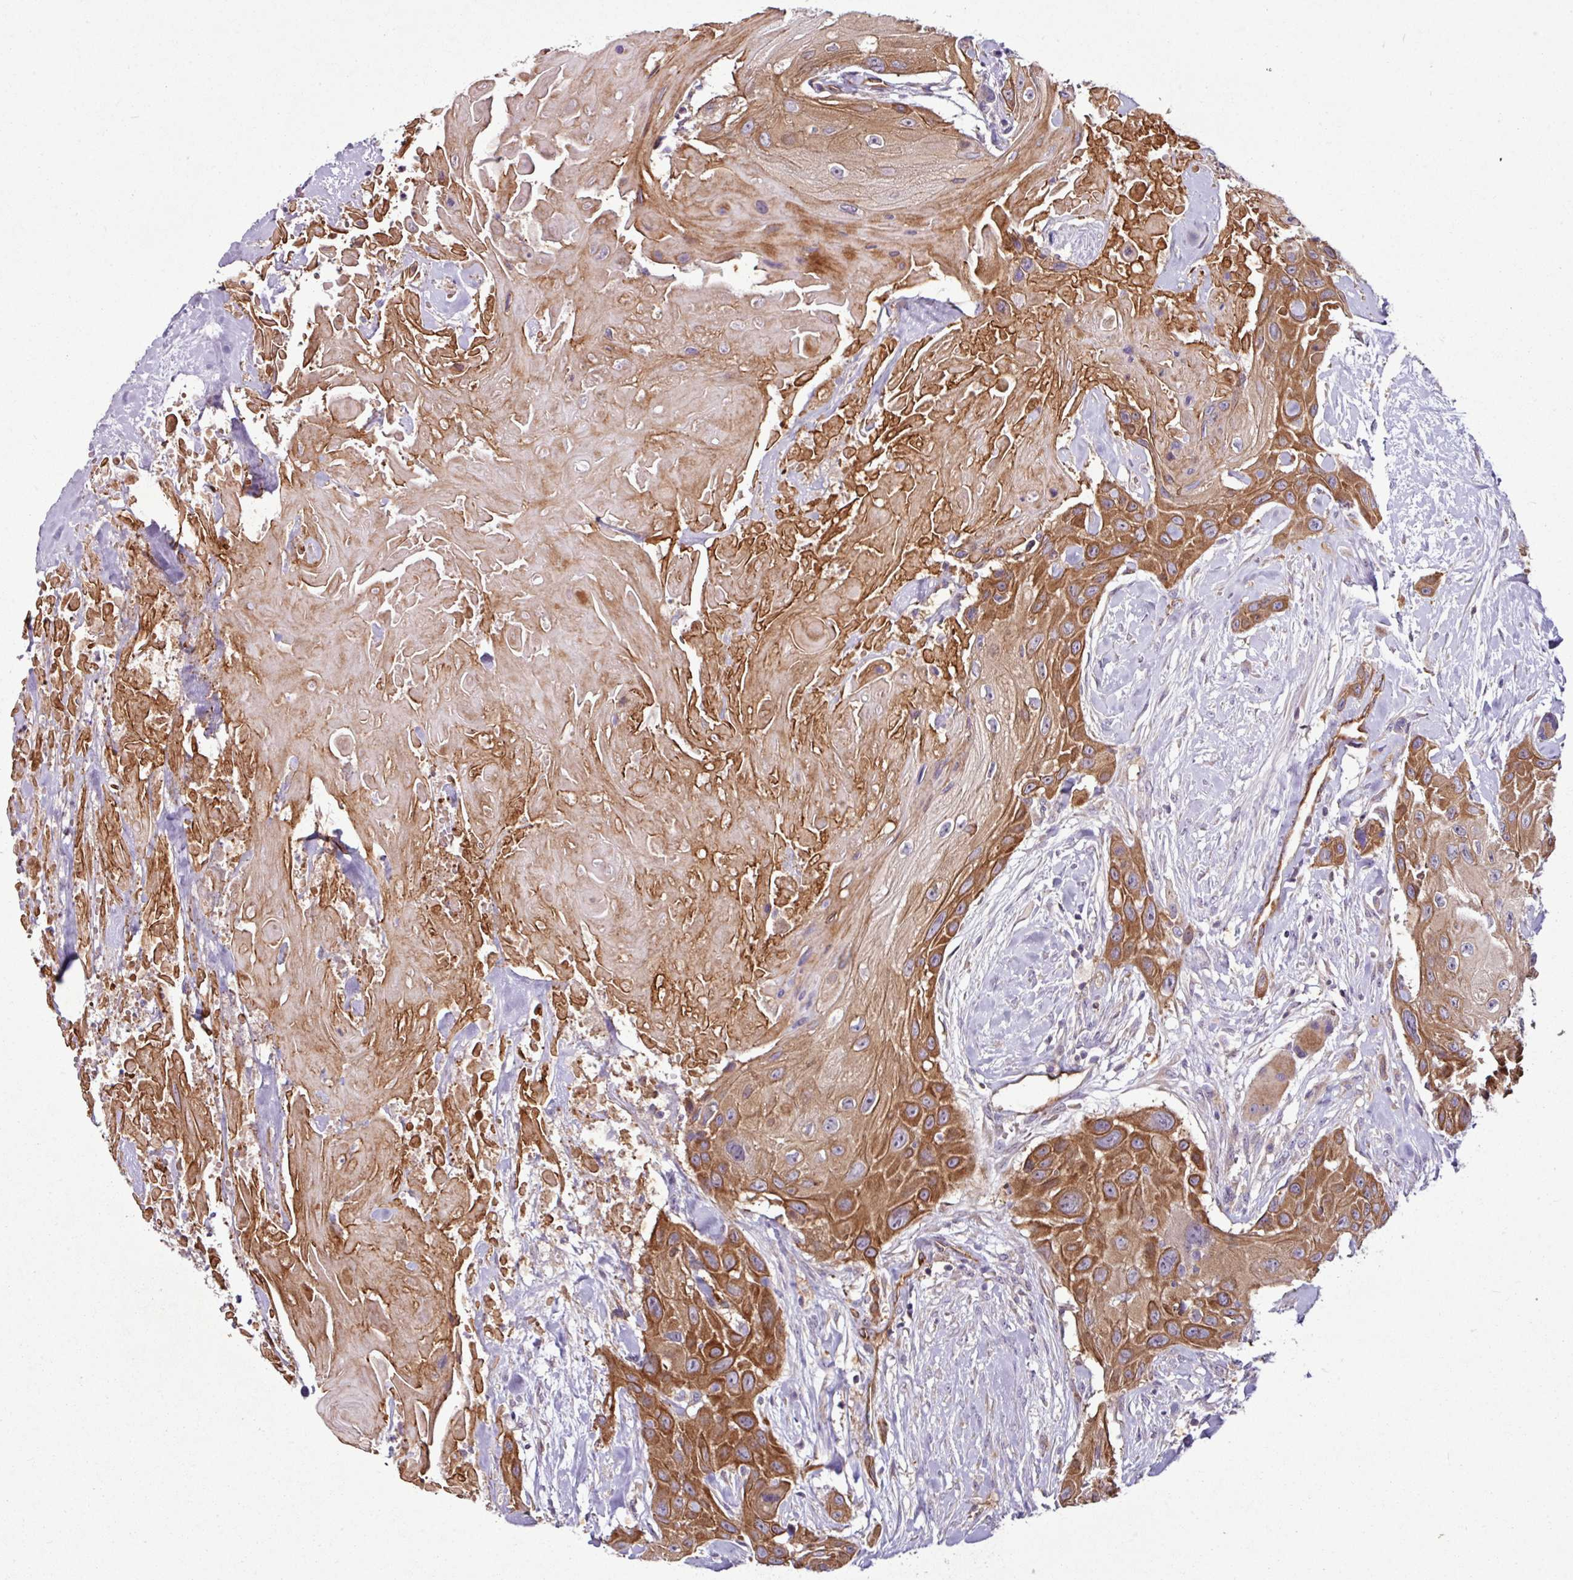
{"staining": {"intensity": "moderate", "quantity": ">75%", "location": "cytoplasmic/membranous"}, "tissue": "head and neck cancer", "cell_type": "Tumor cells", "image_type": "cancer", "snomed": [{"axis": "morphology", "description": "Squamous cell carcinoma, NOS"}, {"axis": "topography", "description": "Head-Neck"}], "caption": "Head and neck cancer (squamous cell carcinoma) stained for a protein (brown) reveals moderate cytoplasmic/membranous positive staining in about >75% of tumor cells.", "gene": "ZNF106", "patient": {"sex": "male", "age": 81}}